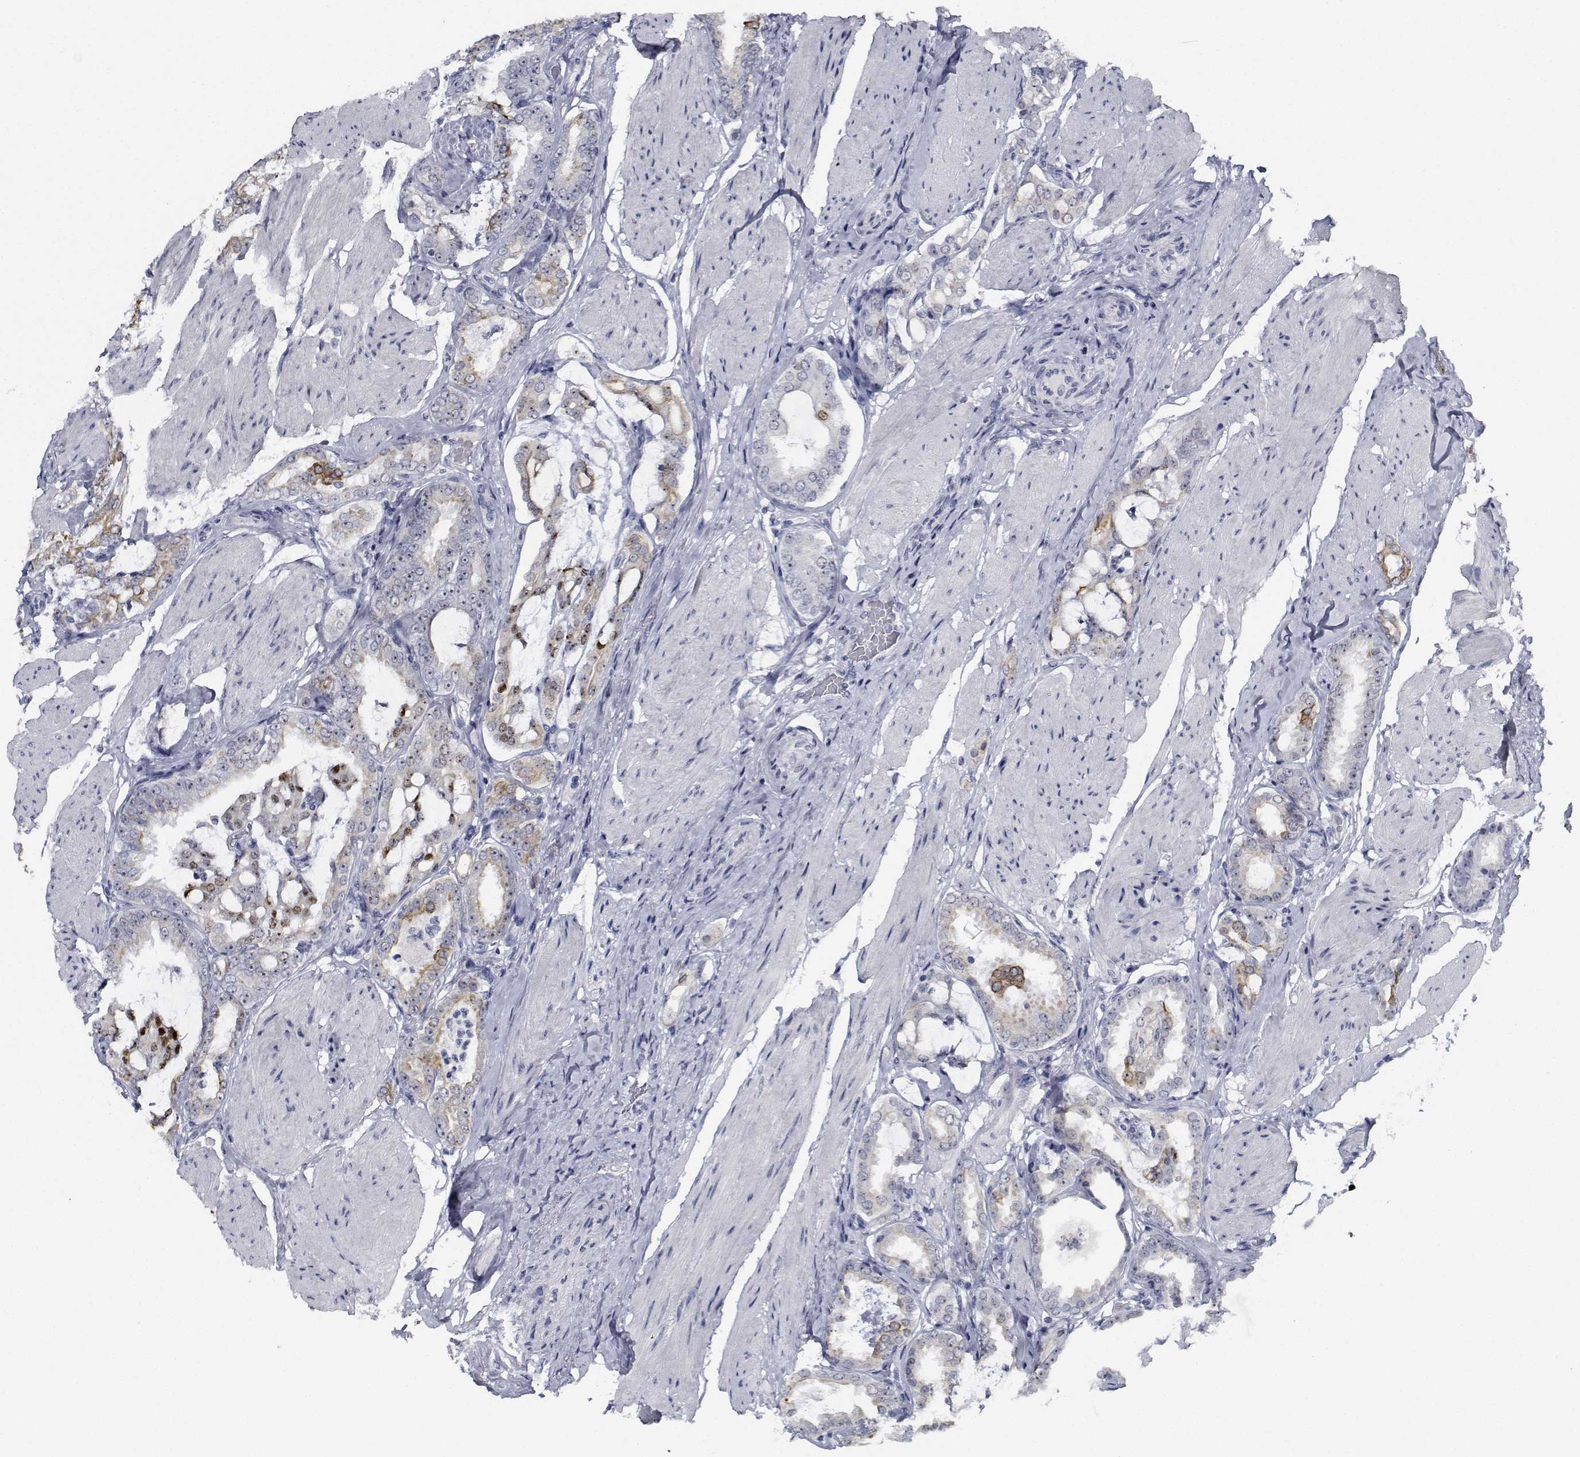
{"staining": {"intensity": "strong", "quantity": "<25%", "location": "nuclear"}, "tissue": "prostate cancer", "cell_type": "Tumor cells", "image_type": "cancer", "snomed": [{"axis": "morphology", "description": "Adenocarcinoma, High grade"}, {"axis": "topography", "description": "Prostate"}], "caption": "Strong nuclear staining is appreciated in about <25% of tumor cells in prostate high-grade adenocarcinoma.", "gene": "NVL", "patient": {"sex": "male", "age": 63}}